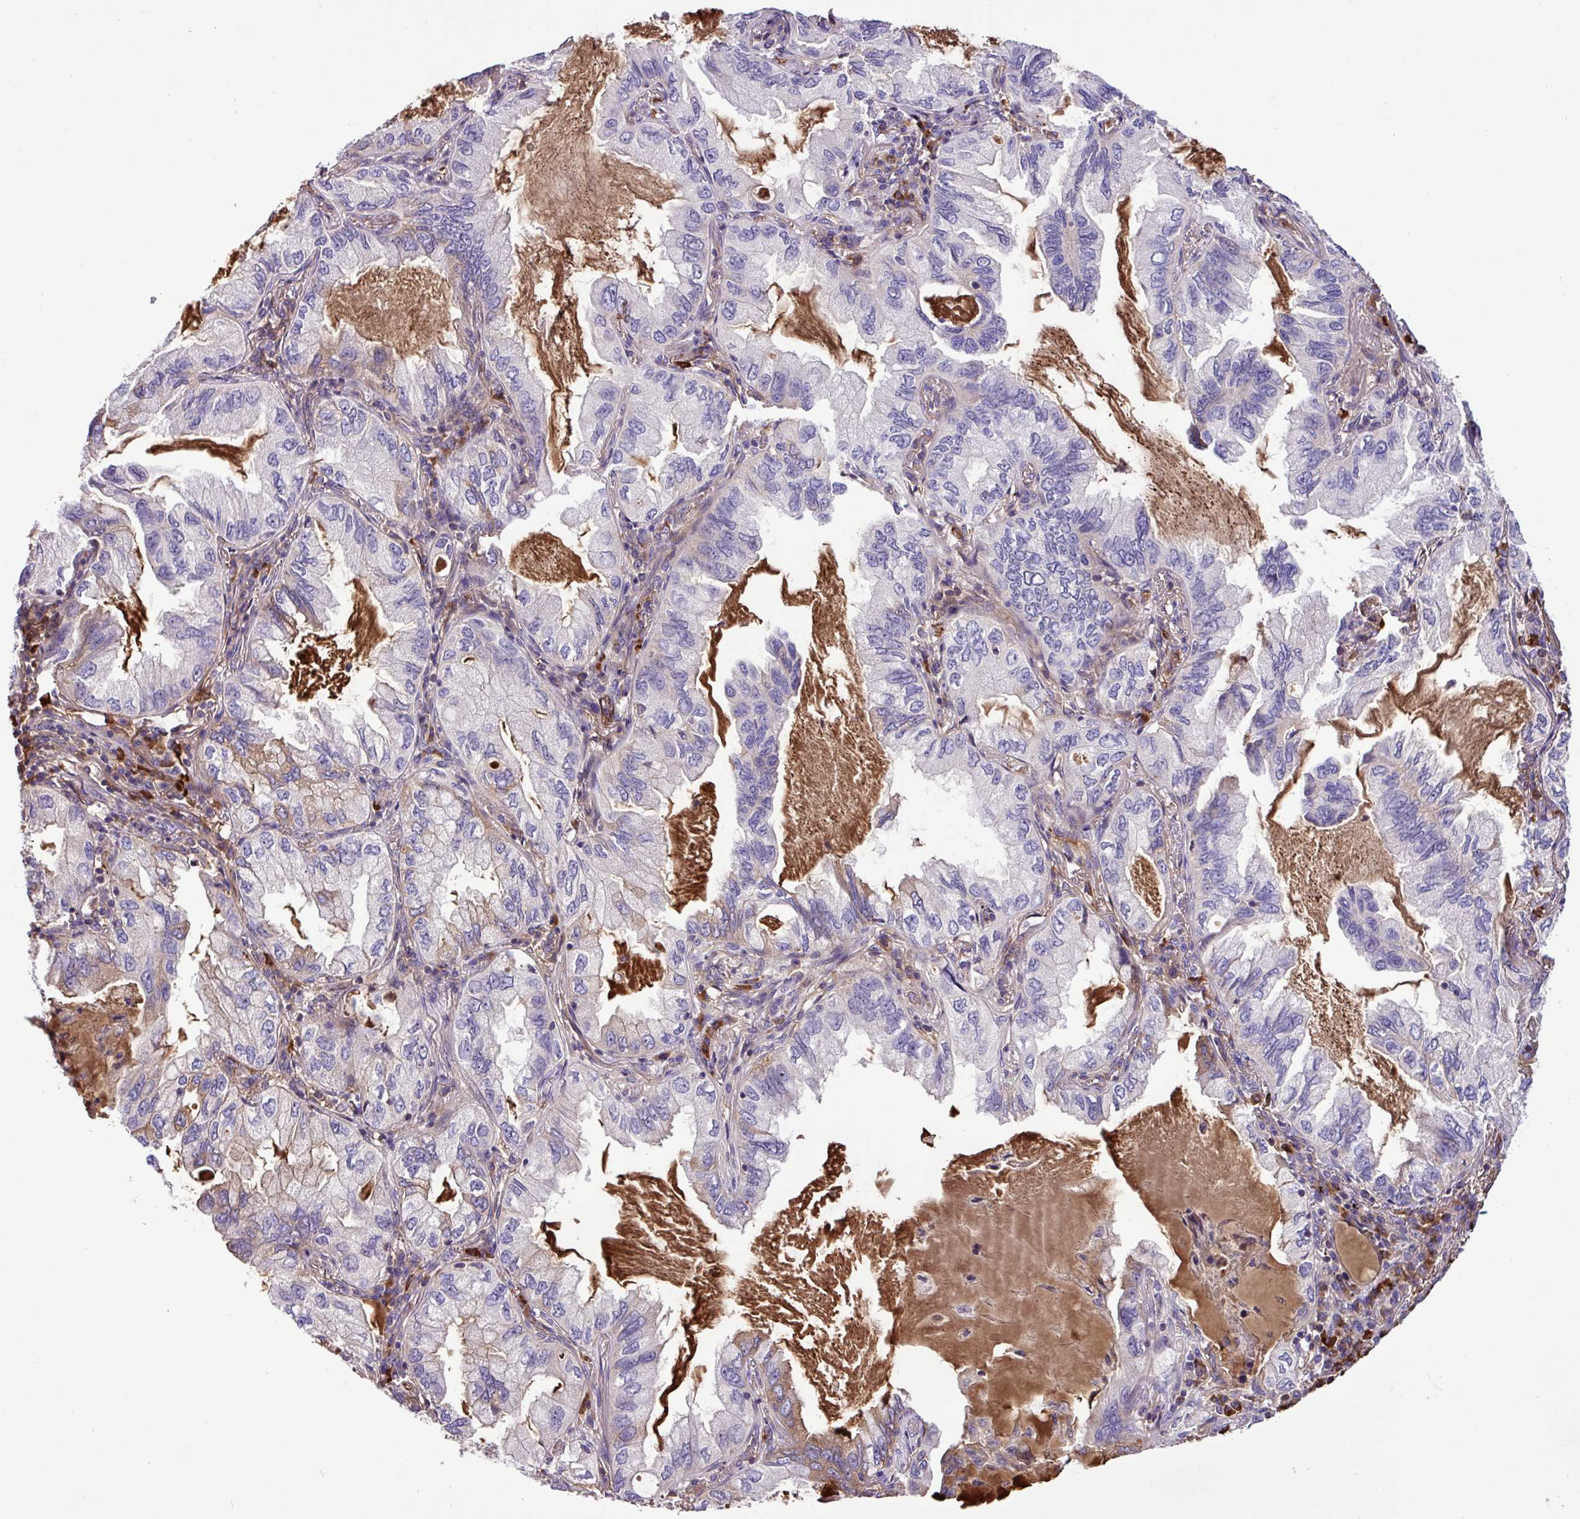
{"staining": {"intensity": "negative", "quantity": "none", "location": "none"}, "tissue": "lung cancer", "cell_type": "Tumor cells", "image_type": "cancer", "snomed": [{"axis": "morphology", "description": "Adenocarcinoma, NOS"}, {"axis": "topography", "description": "Lung"}], "caption": "The immunohistochemistry micrograph has no significant staining in tumor cells of lung cancer tissue.", "gene": "ZNF266", "patient": {"sex": "female", "age": 69}}